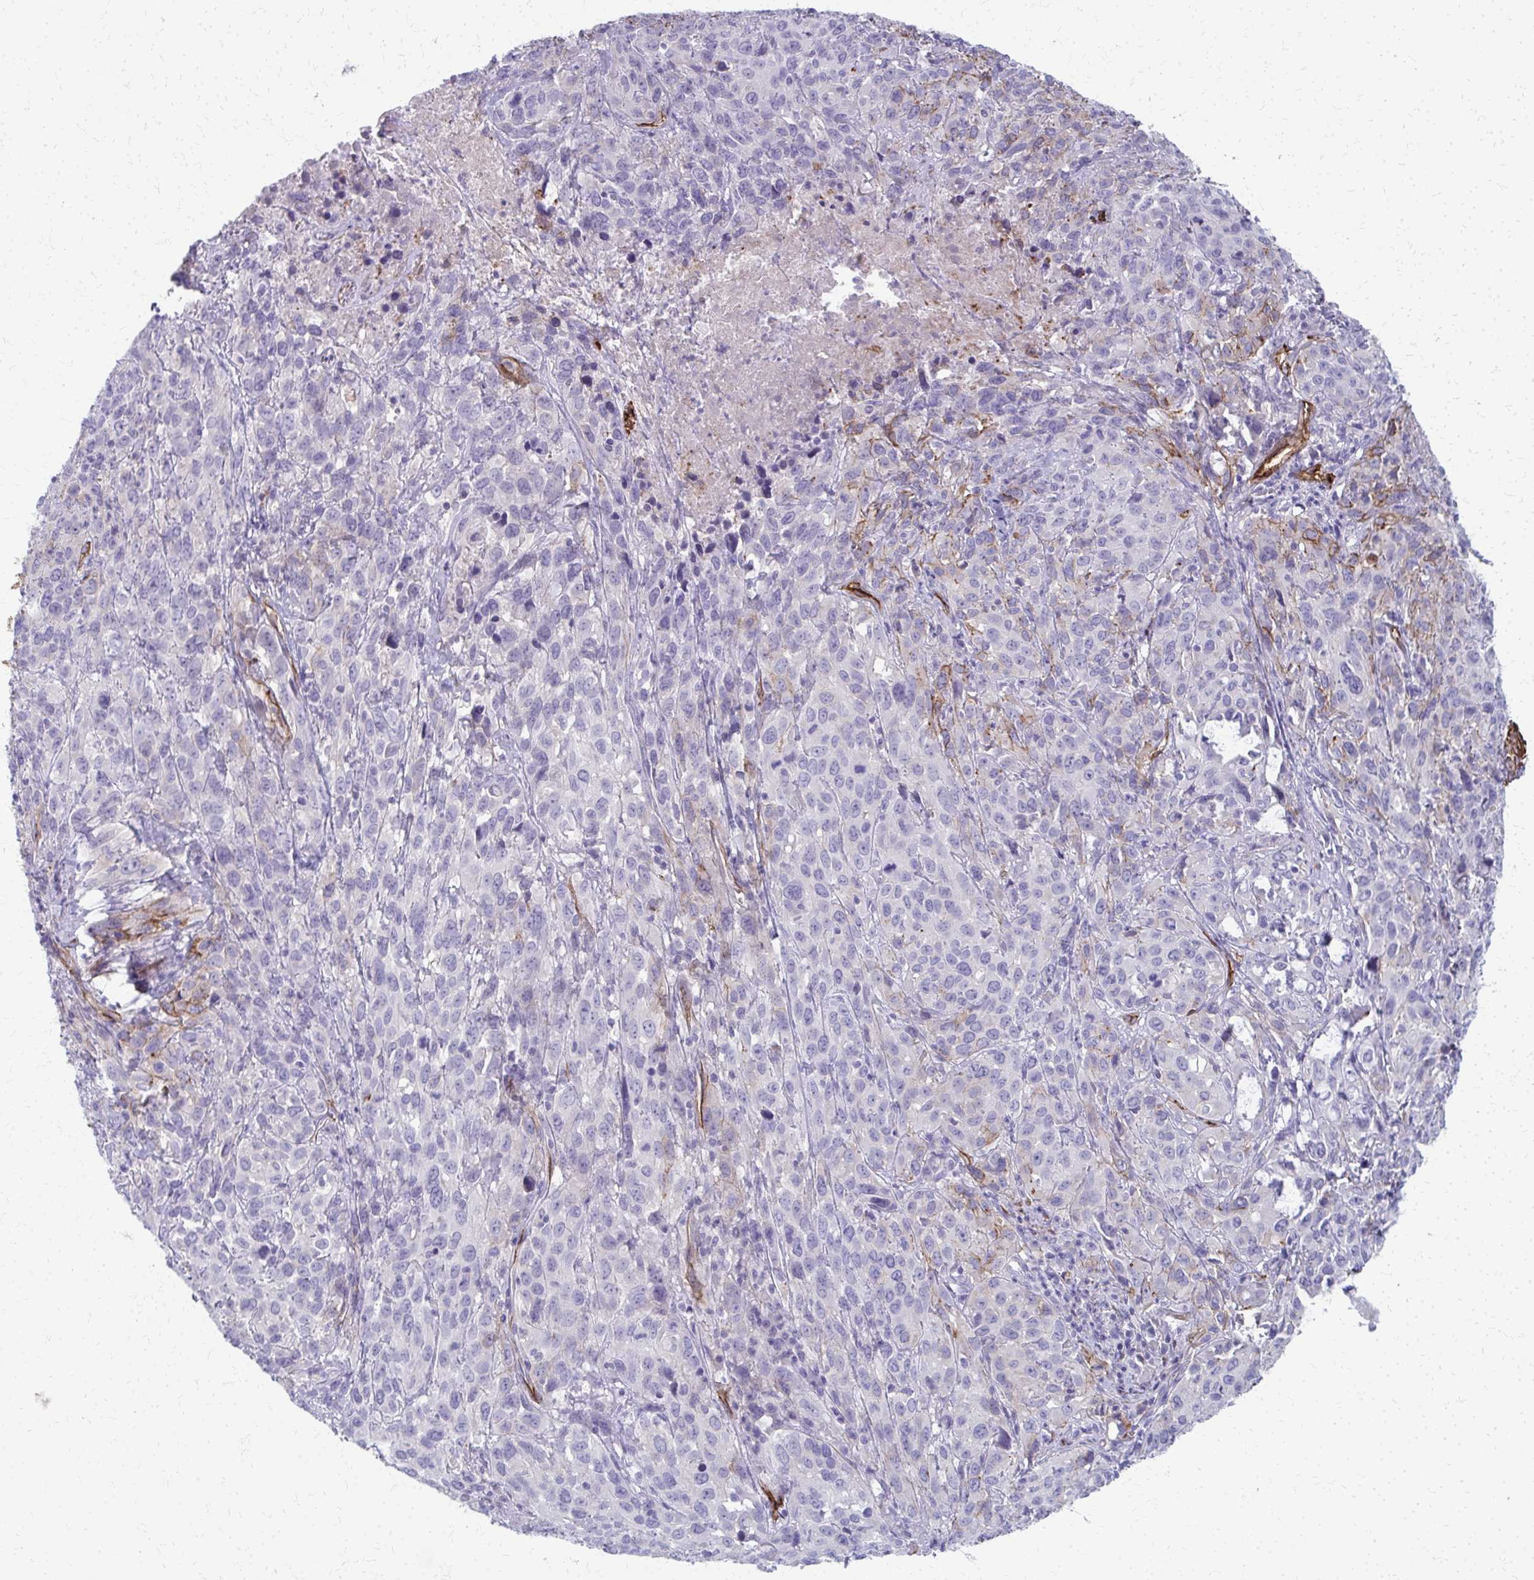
{"staining": {"intensity": "negative", "quantity": "none", "location": "none"}, "tissue": "cervical cancer", "cell_type": "Tumor cells", "image_type": "cancer", "snomed": [{"axis": "morphology", "description": "Normal tissue, NOS"}, {"axis": "morphology", "description": "Squamous cell carcinoma, NOS"}, {"axis": "topography", "description": "Cervix"}], "caption": "There is no significant expression in tumor cells of squamous cell carcinoma (cervical).", "gene": "ADIPOQ", "patient": {"sex": "female", "age": 51}}